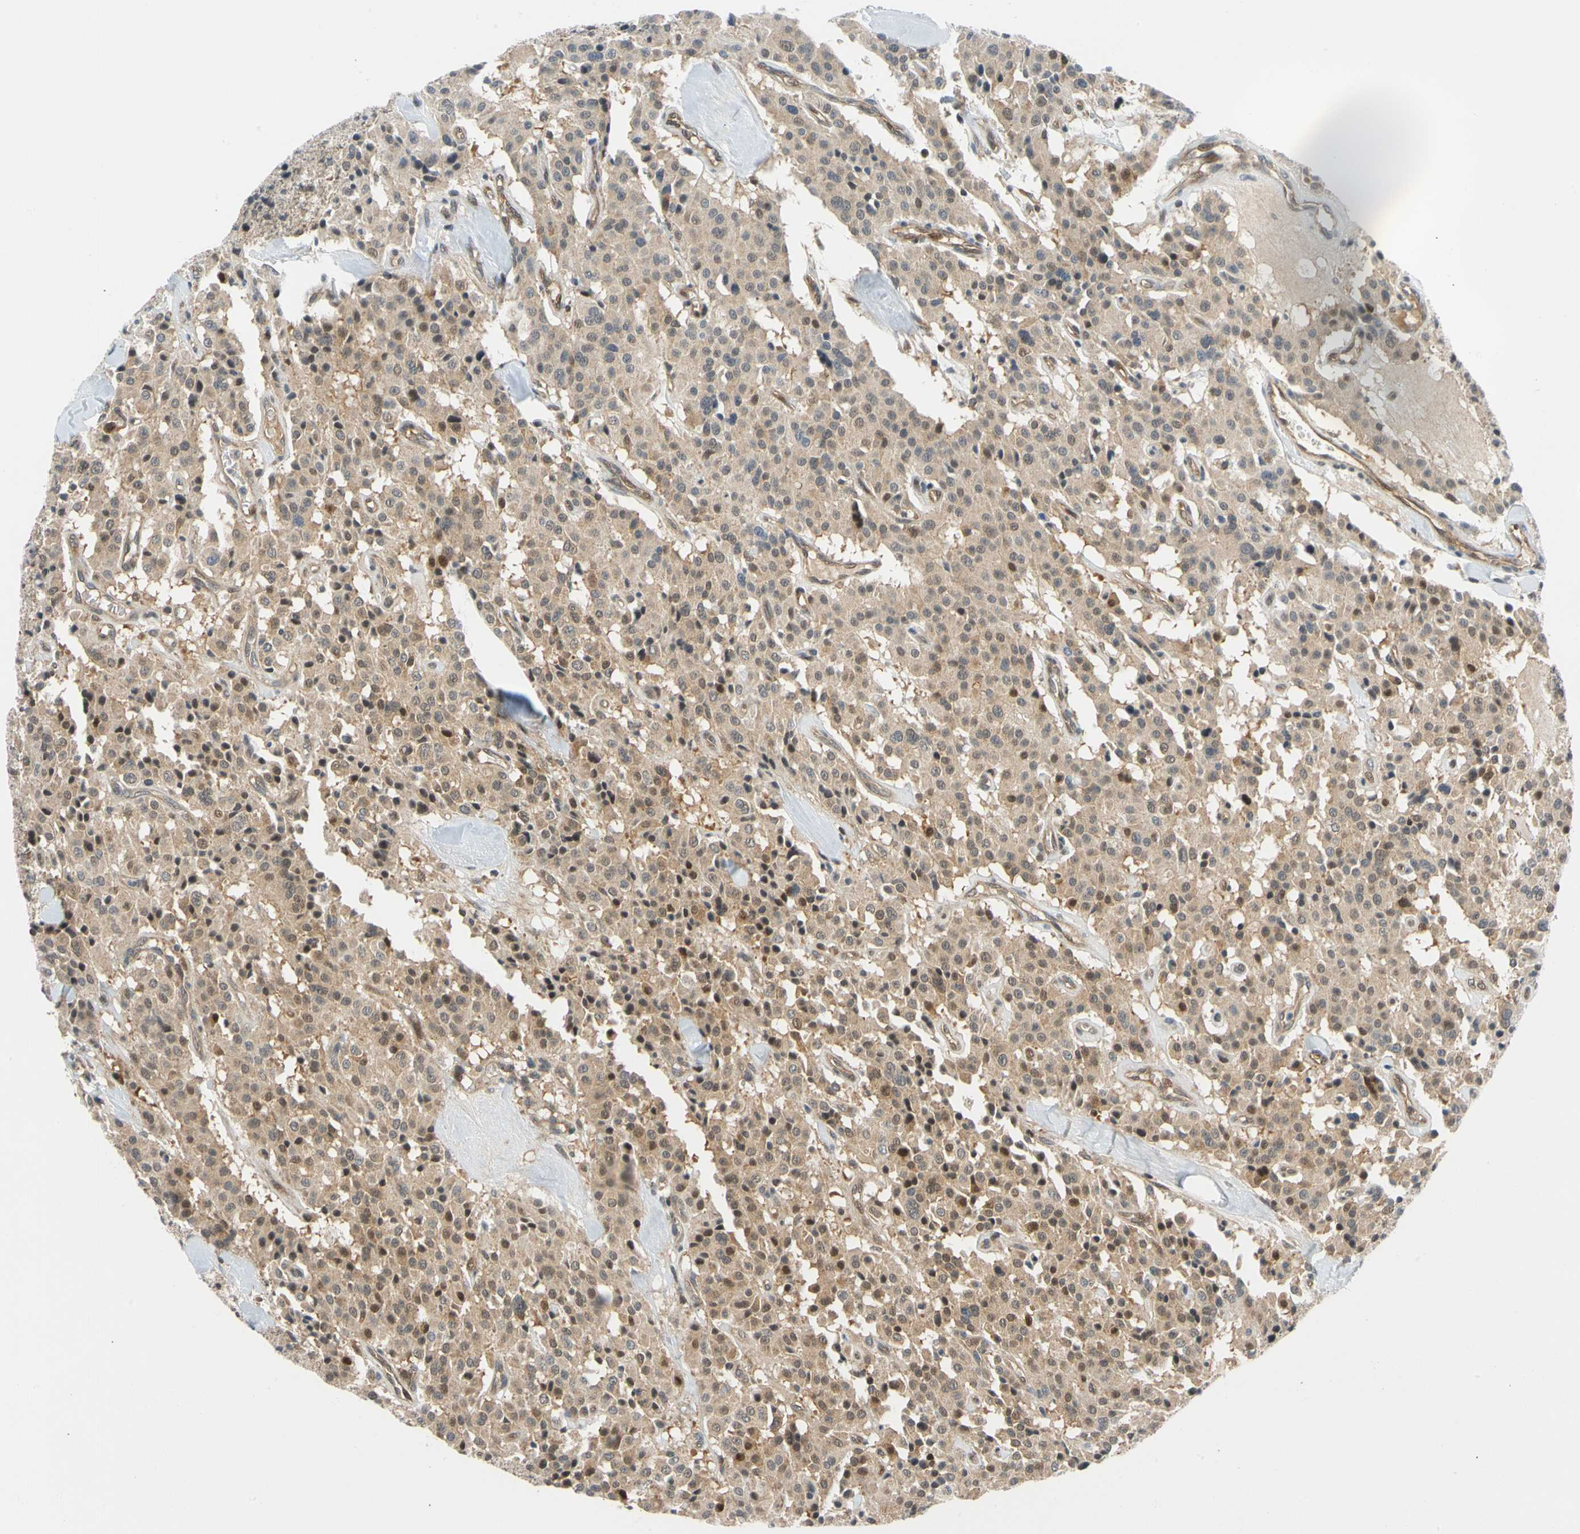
{"staining": {"intensity": "weak", "quantity": ">75%", "location": "cytoplasmic/membranous,nuclear"}, "tissue": "carcinoid", "cell_type": "Tumor cells", "image_type": "cancer", "snomed": [{"axis": "morphology", "description": "Carcinoid, malignant, NOS"}, {"axis": "topography", "description": "Lung"}], "caption": "Protein positivity by immunohistochemistry displays weak cytoplasmic/membranous and nuclear positivity in about >75% of tumor cells in carcinoid (malignant).", "gene": "MAPK9", "patient": {"sex": "male", "age": 30}}